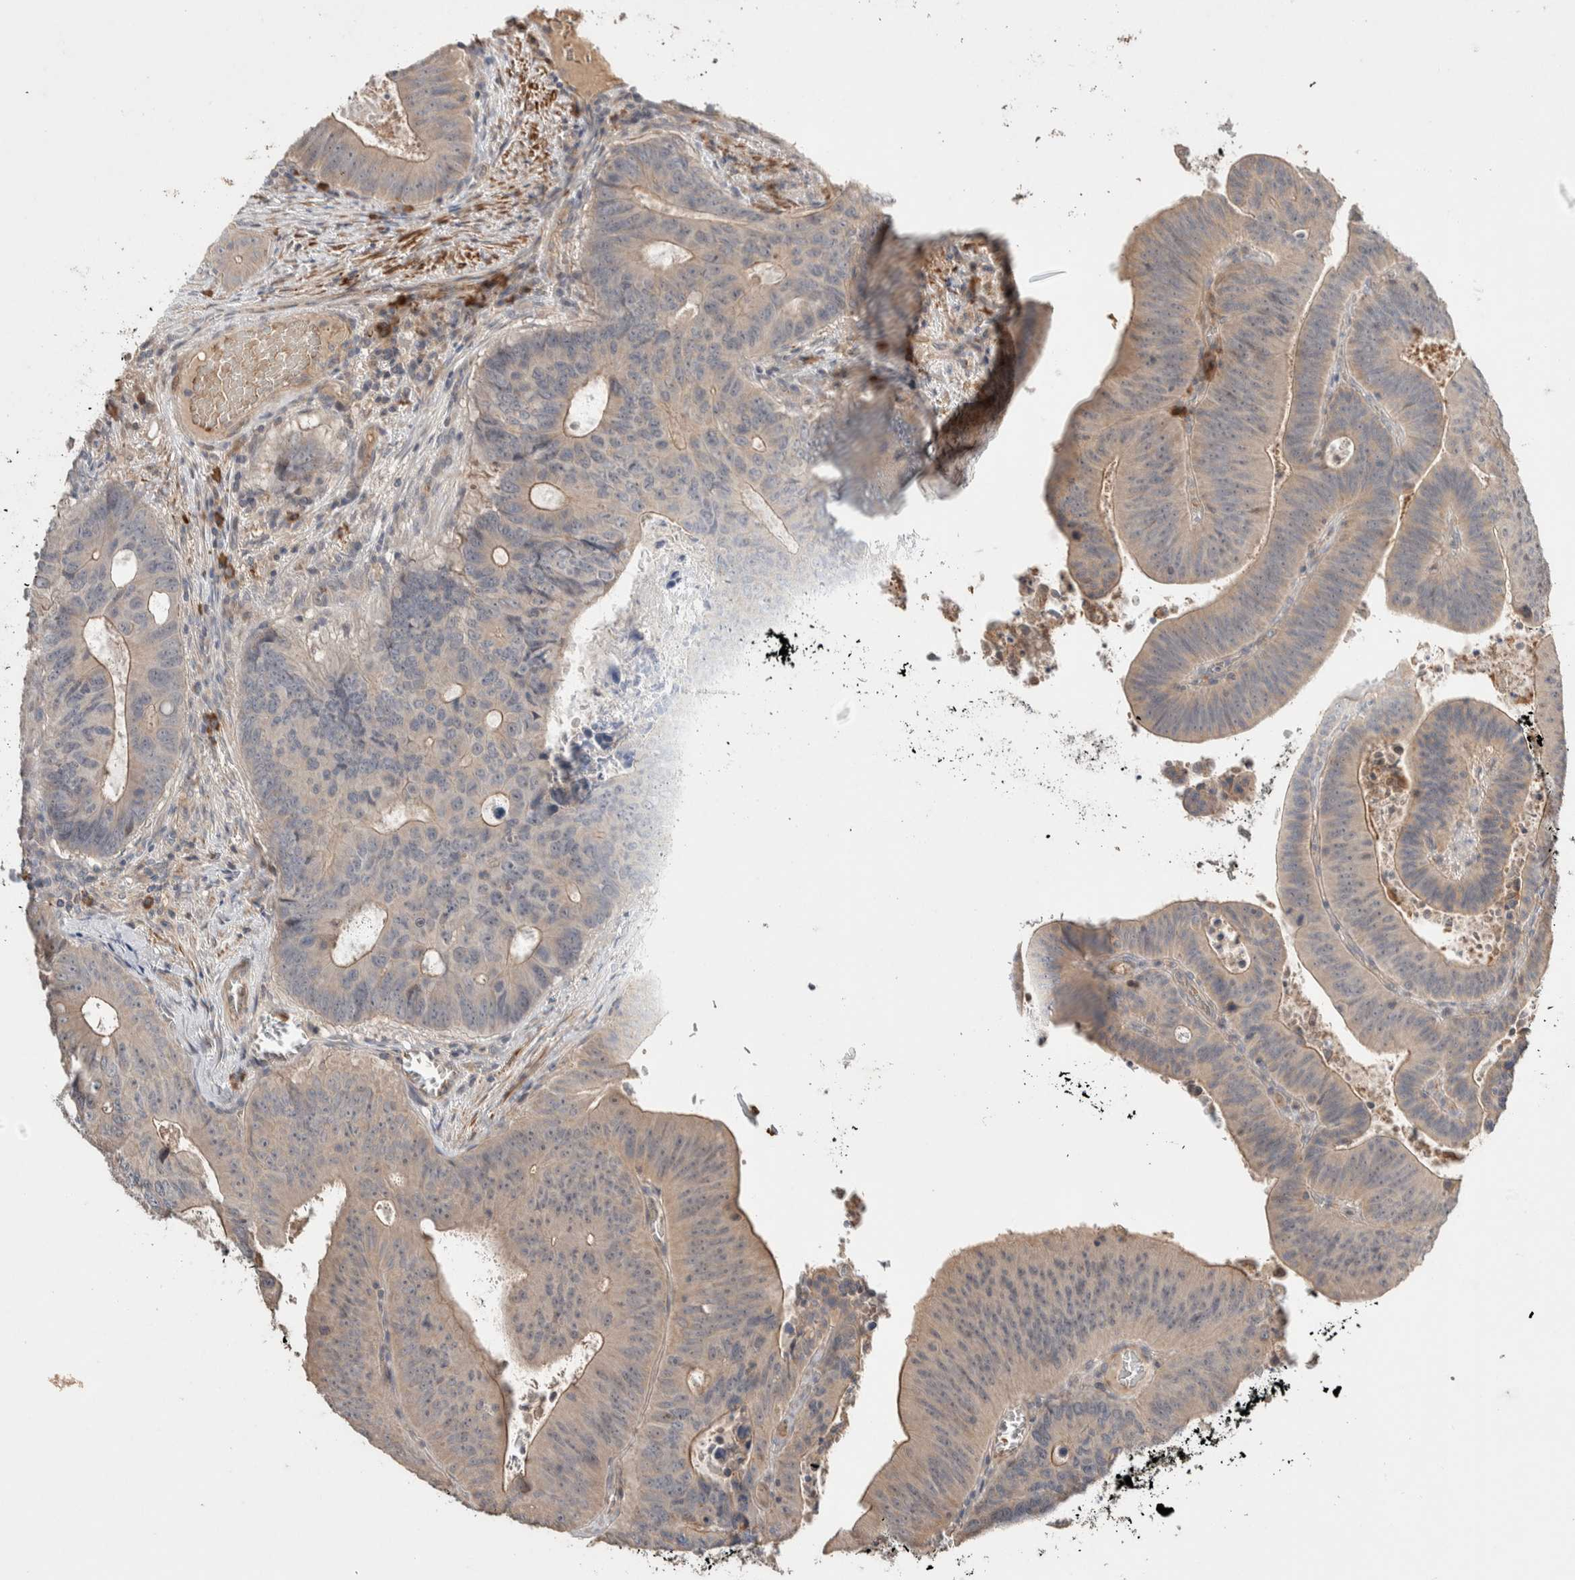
{"staining": {"intensity": "weak", "quantity": "25%-75%", "location": "cytoplasmic/membranous"}, "tissue": "colorectal cancer", "cell_type": "Tumor cells", "image_type": "cancer", "snomed": [{"axis": "morphology", "description": "Adenocarcinoma, NOS"}, {"axis": "topography", "description": "Colon"}], "caption": "Colorectal cancer stained with DAB (3,3'-diaminobenzidine) IHC demonstrates low levels of weak cytoplasmic/membranous expression in approximately 25%-75% of tumor cells. The staining was performed using DAB to visualize the protein expression in brown, while the nuclei were stained in blue with hematoxylin (Magnification: 20x).", "gene": "WDR91", "patient": {"sex": "male", "age": 87}}